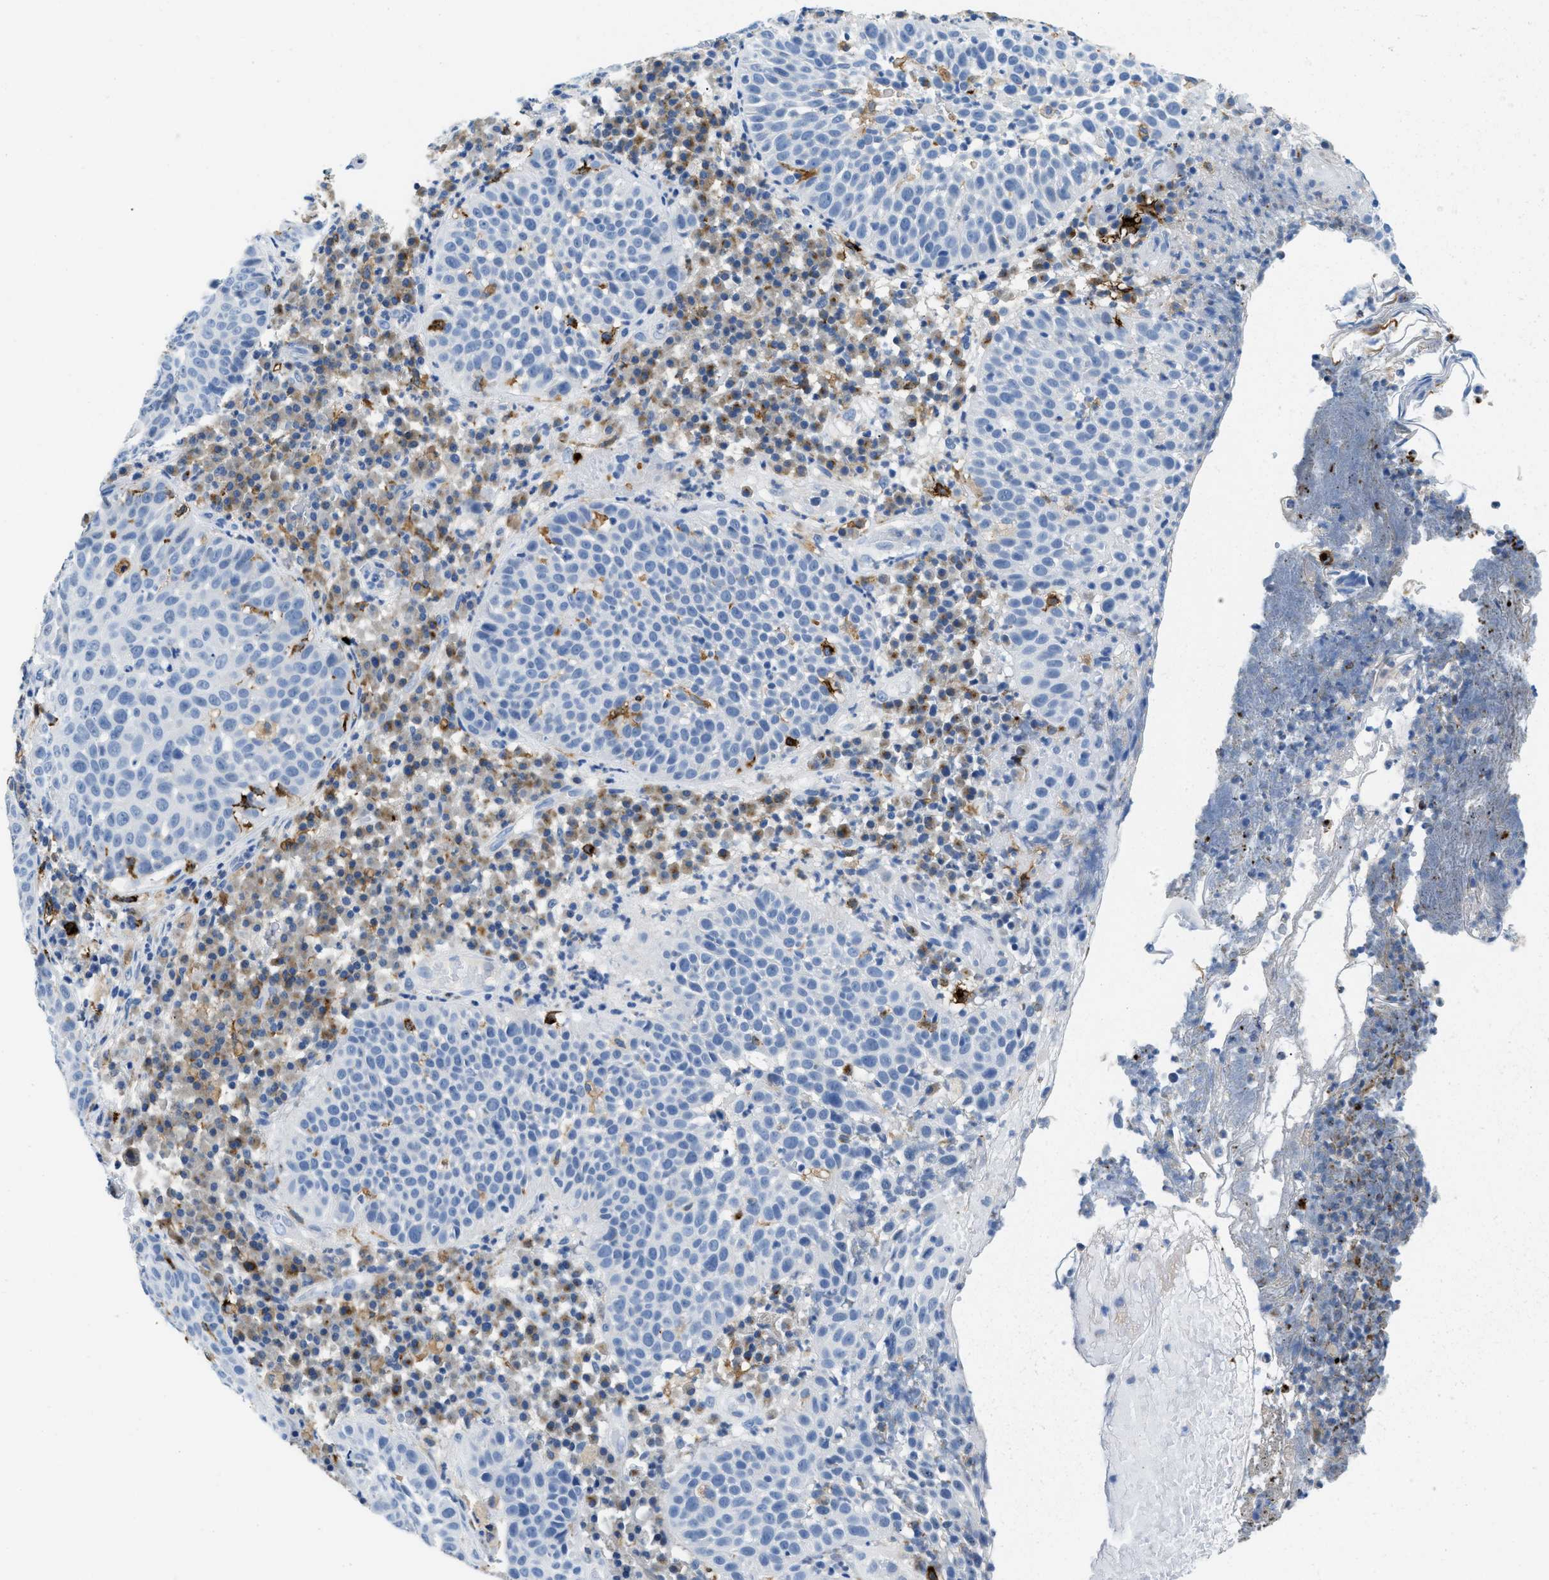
{"staining": {"intensity": "negative", "quantity": "none", "location": "none"}, "tissue": "skin cancer", "cell_type": "Tumor cells", "image_type": "cancer", "snomed": [{"axis": "morphology", "description": "Squamous cell carcinoma in situ, NOS"}, {"axis": "morphology", "description": "Squamous cell carcinoma, NOS"}, {"axis": "topography", "description": "Skin"}], "caption": "Protein analysis of skin squamous cell carcinoma reveals no significant staining in tumor cells. Brightfield microscopy of immunohistochemistry (IHC) stained with DAB (brown) and hematoxylin (blue), captured at high magnification.", "gene": "CD226", "patient": {"sex": "male", "age": 93}}